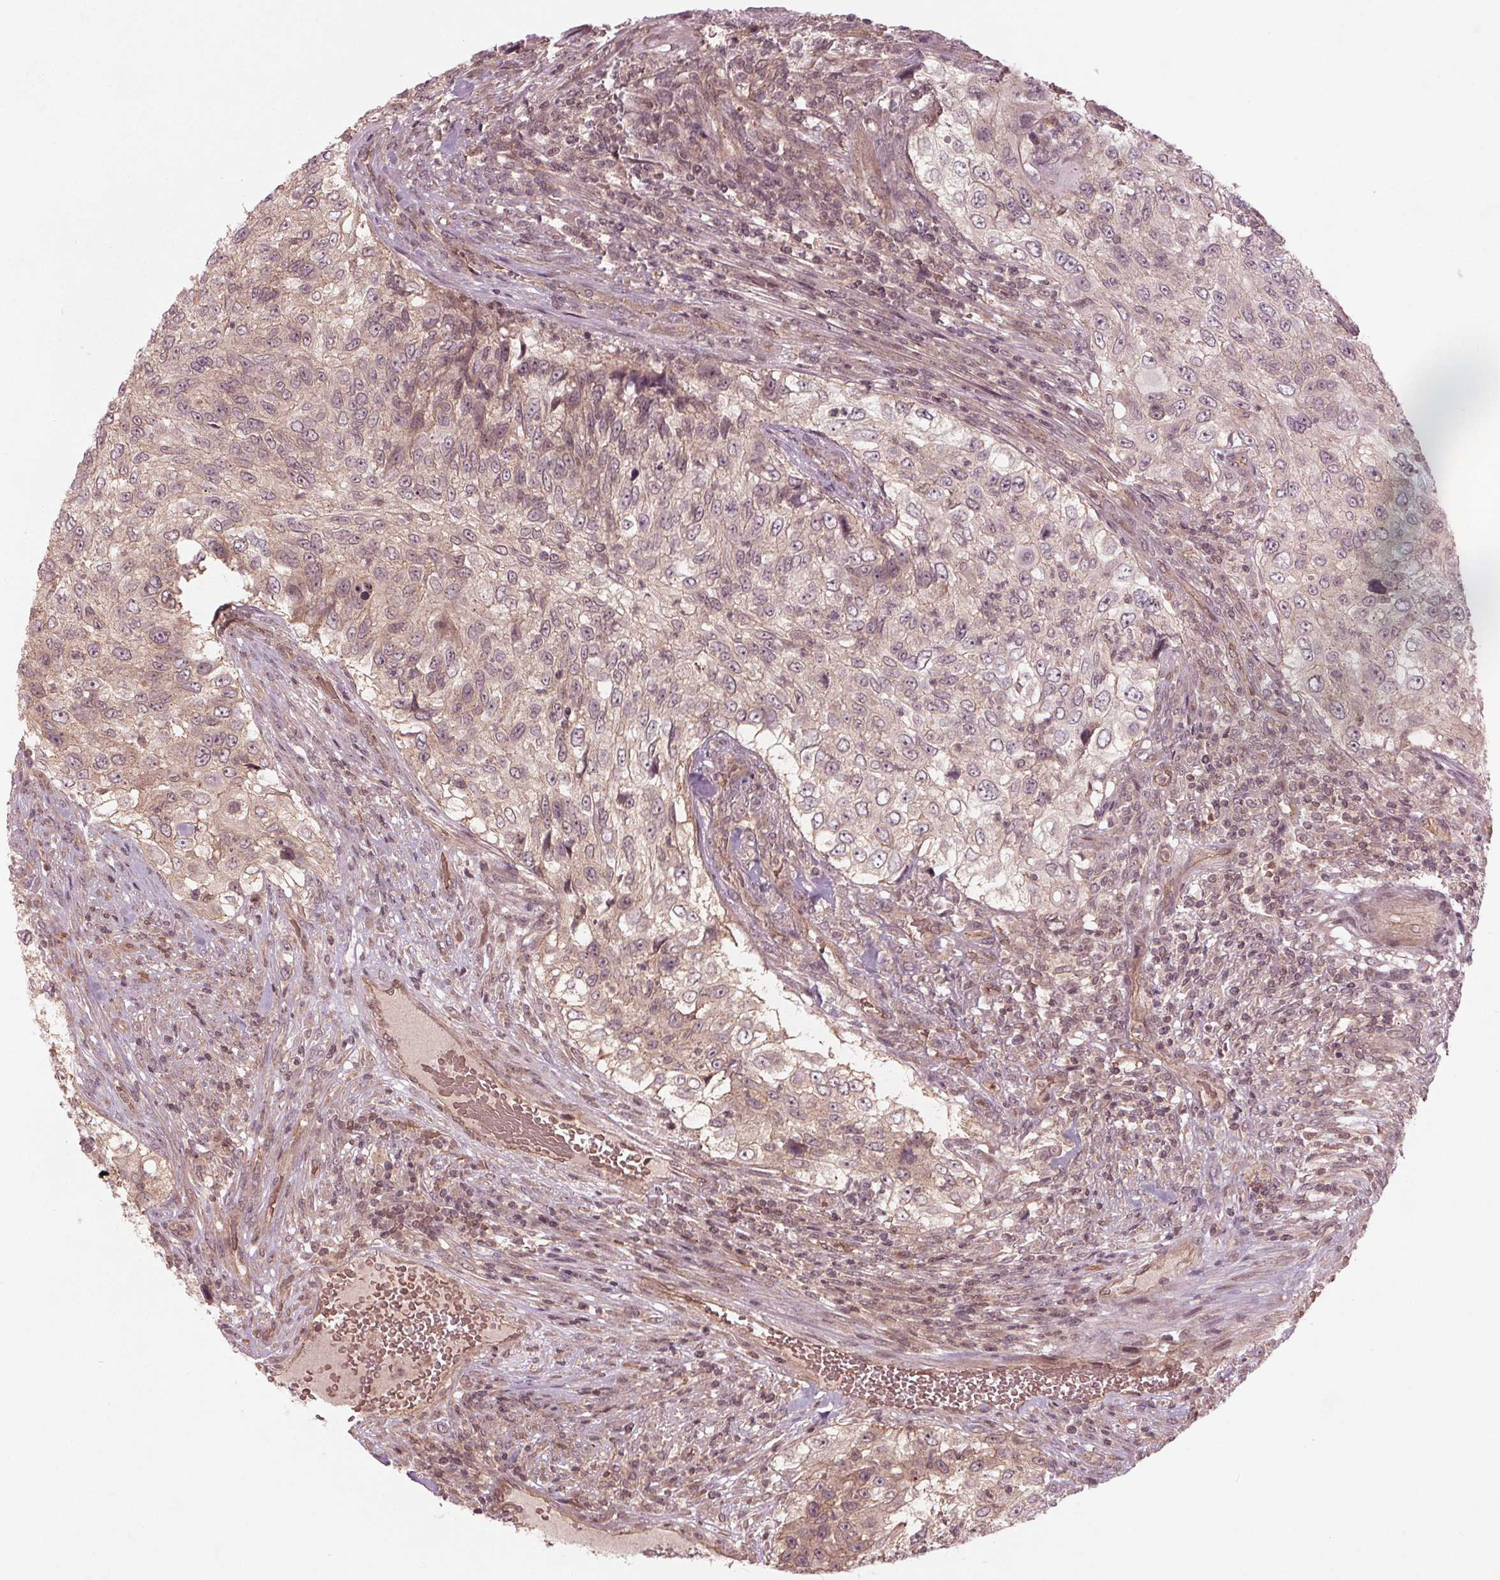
{"staining": {"intensity": "weak", "quantity": "<25%", "location": "cytoplasmic/membranous"}, "tissue": "urothelial cancer", "cell_type": "Tumor cells", "image_type": "cancer", "snomed": [{"axis": "morphology", "description": "Urothelial carcinoma, High grade"}, {"axis": "topography", "description": "Urinary bladder"}], "caption": "The immunohistochemistry image has no significant staining in tumor cells of urothelial cancer tissue.", "gene": "BTBD1", "patient": {"sex": "female", "age": 60}}